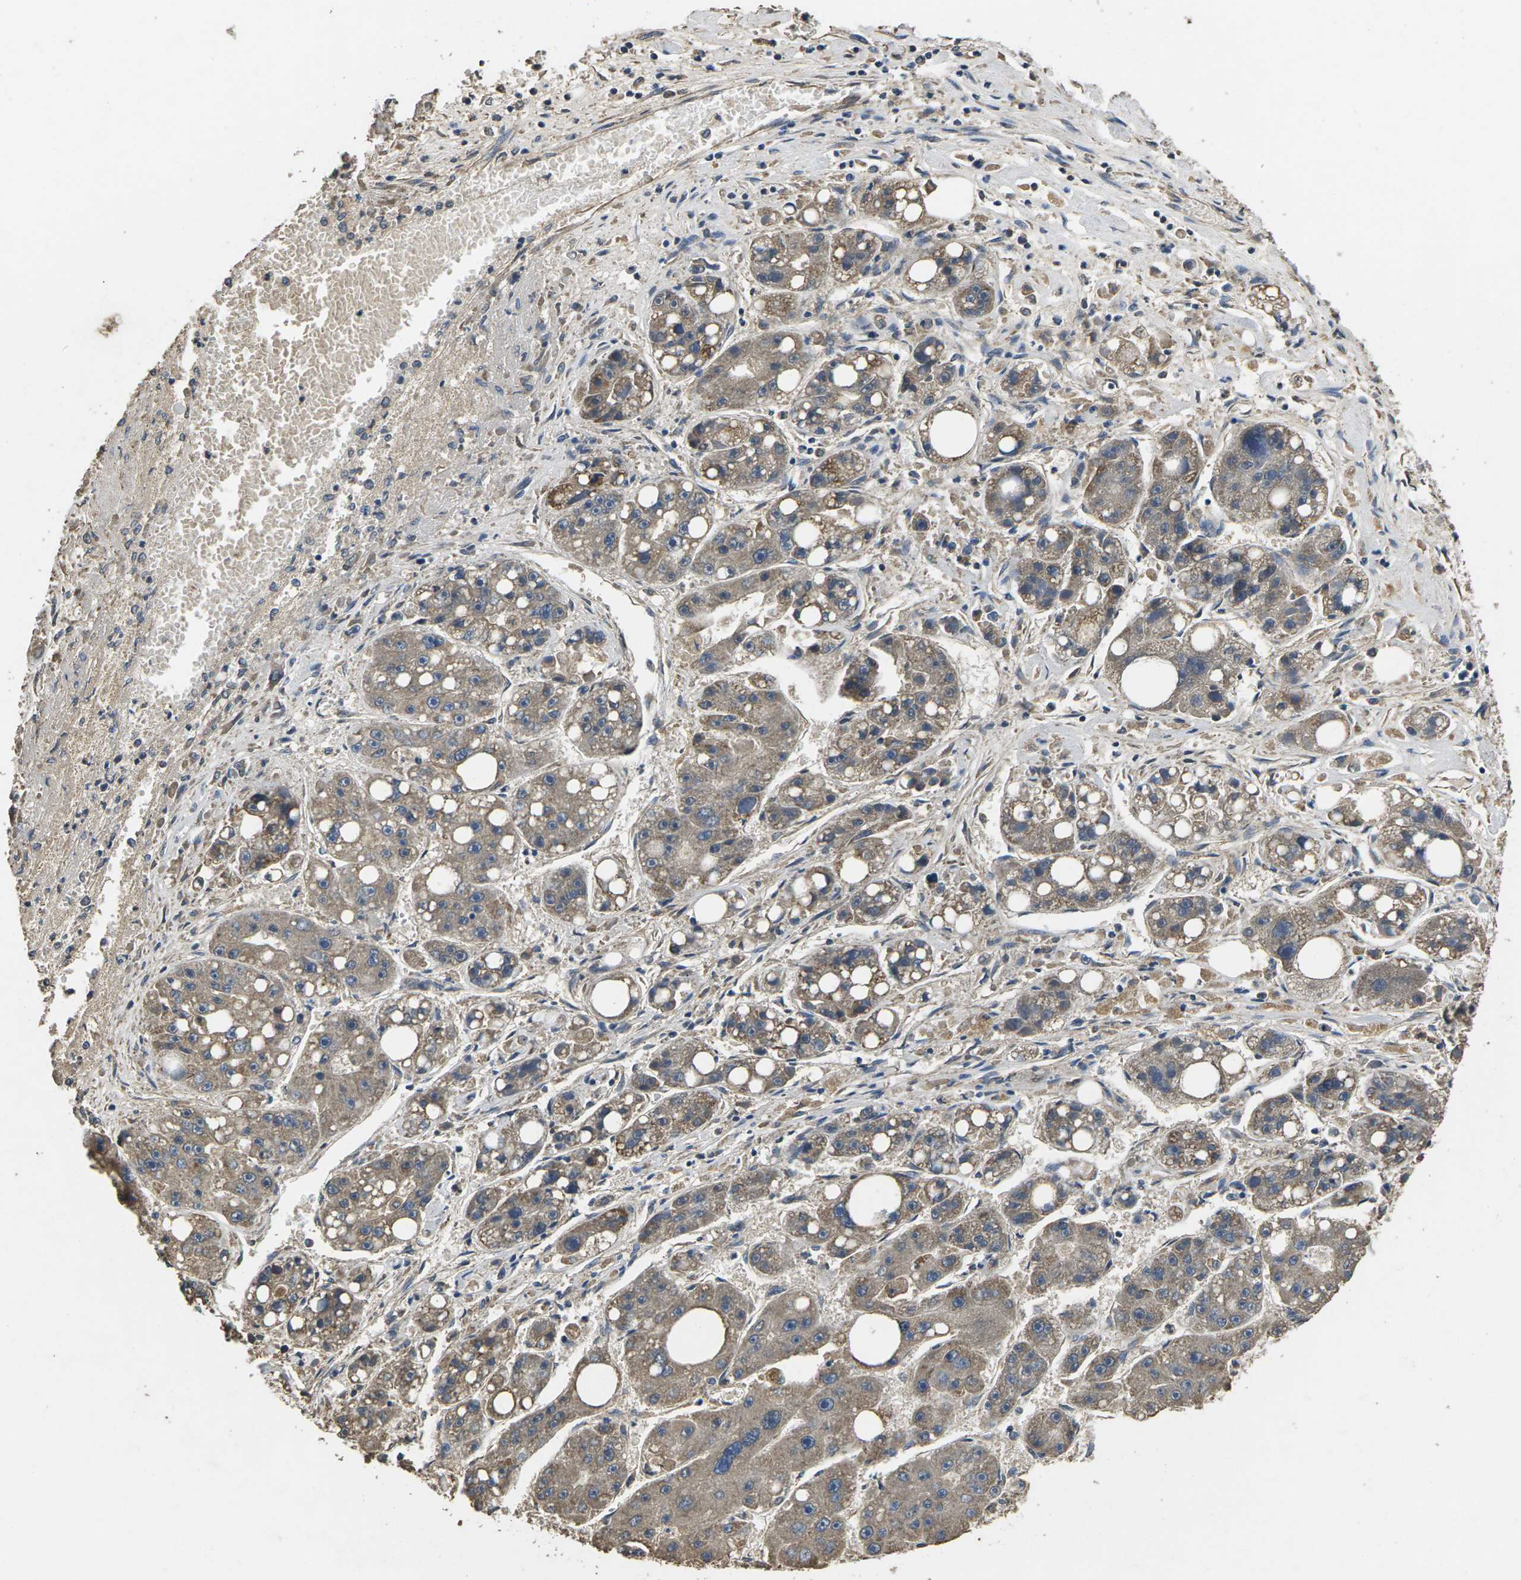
{"staining": {"intensity": "weak", "quantity": "<25%", "location": "cytoplasmic/membranous"}, "tissue": "liver cancer", "cell_type": "Tumor cells", "image_type": "cancer", "snomed": [{"axis": "morphology", "description": "Carcinoma, Hepatocellular, NOS"}, {"axis": "topography", "description": "Liver"}], "caption": "This histopathology image is of liver cancer (hepatocellular carcinoma) stained with immunohistochemistry (IHC) to label a protein in brown with the nuclei are counter-stained blue. There is no expression in tumor cells.", "gene": "B4GAT1", "patient": {"sex": "female", "age": 61}}